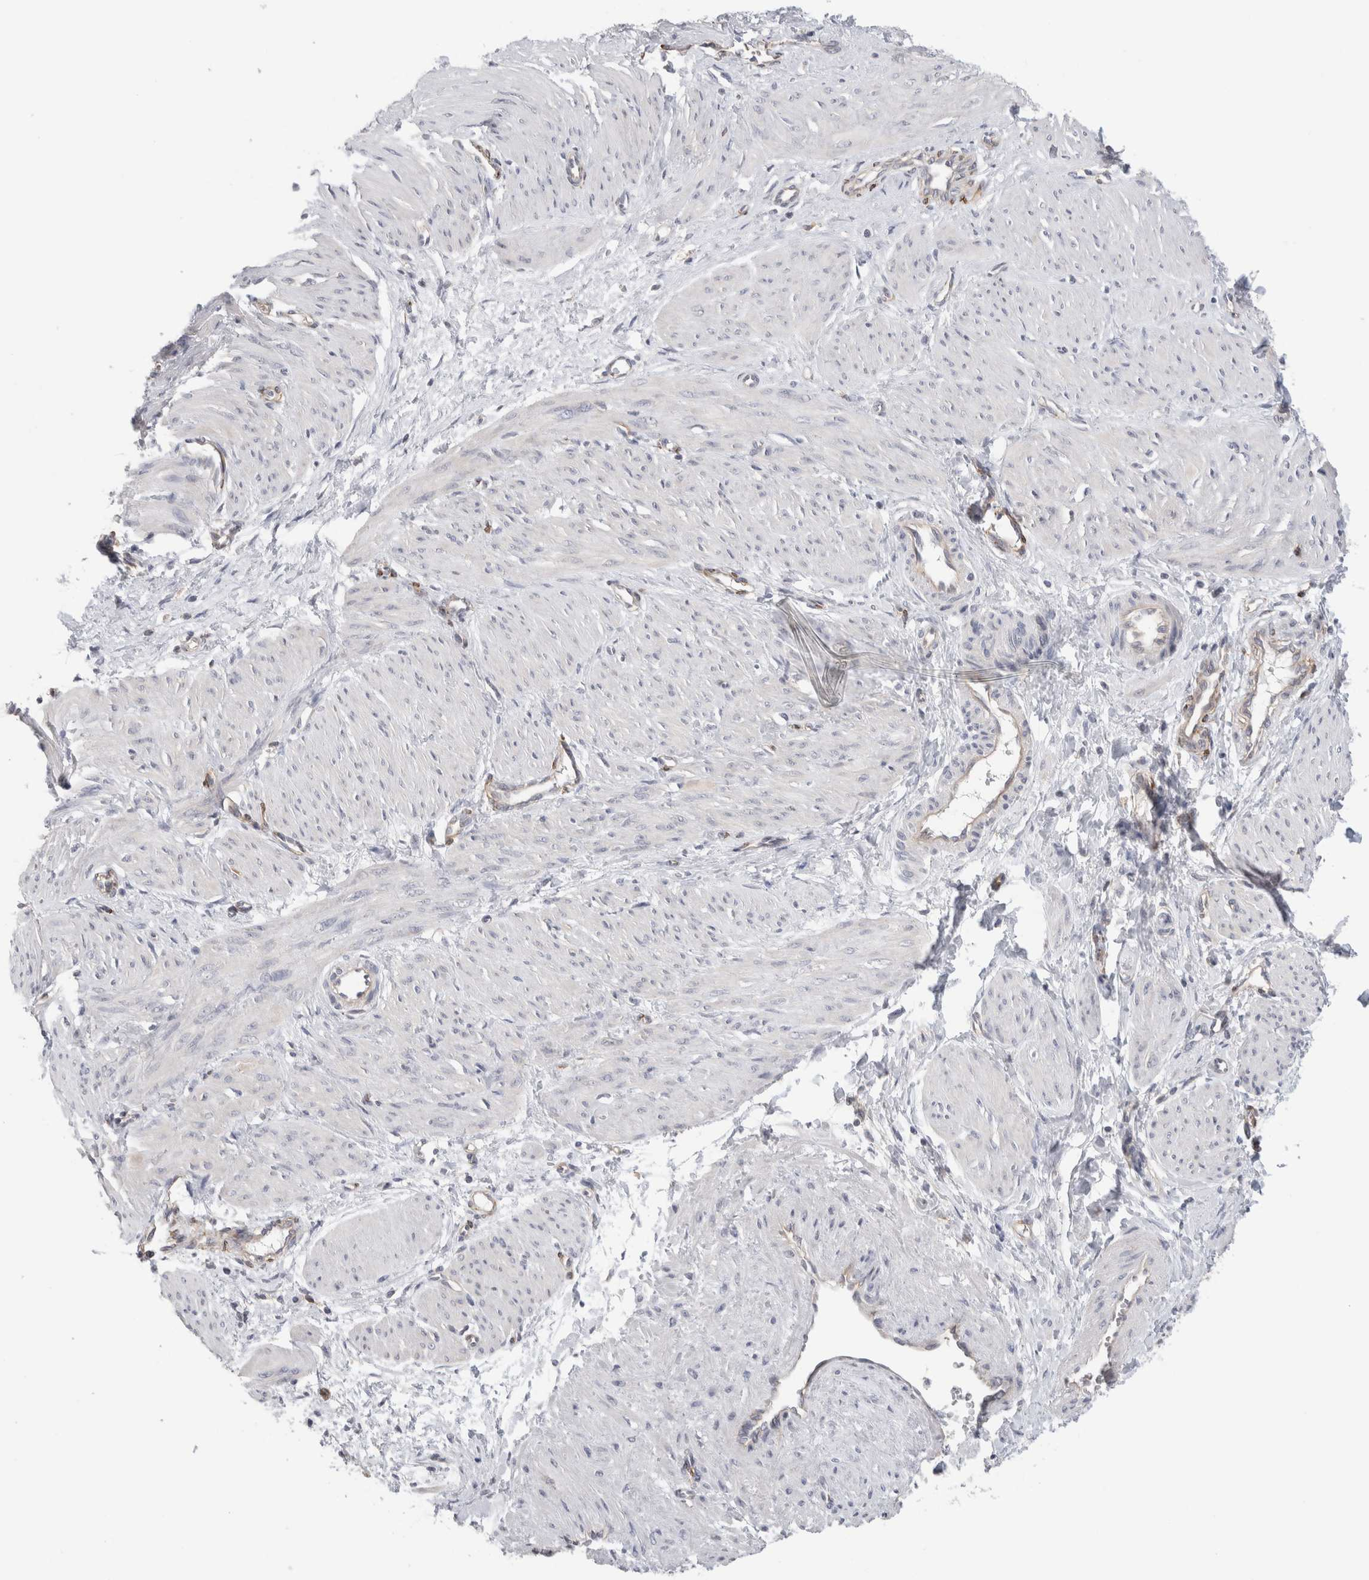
{"staining": {"intensity": "negative", "quantity": "none", "location": "none"}, "tissue": "smooth muscle", "cell_type": "Smooth muscle cells", "image_type": "normal", "snomed": [{"axis": "morphology", "description": "Normal tissue, NOS"}, {"axis": "topography", "description": "Endometrium"}], "caption": "Immunohistochemistry micrograph of normal smooth muscle: human smooth muscle stained with DAB (3,3'-diaminobenzidine) demonstrates no significant protein positivity in smooth muscle cells.", "gene": "SYTL5", "patient": {"sex": "female", "age": 33}}